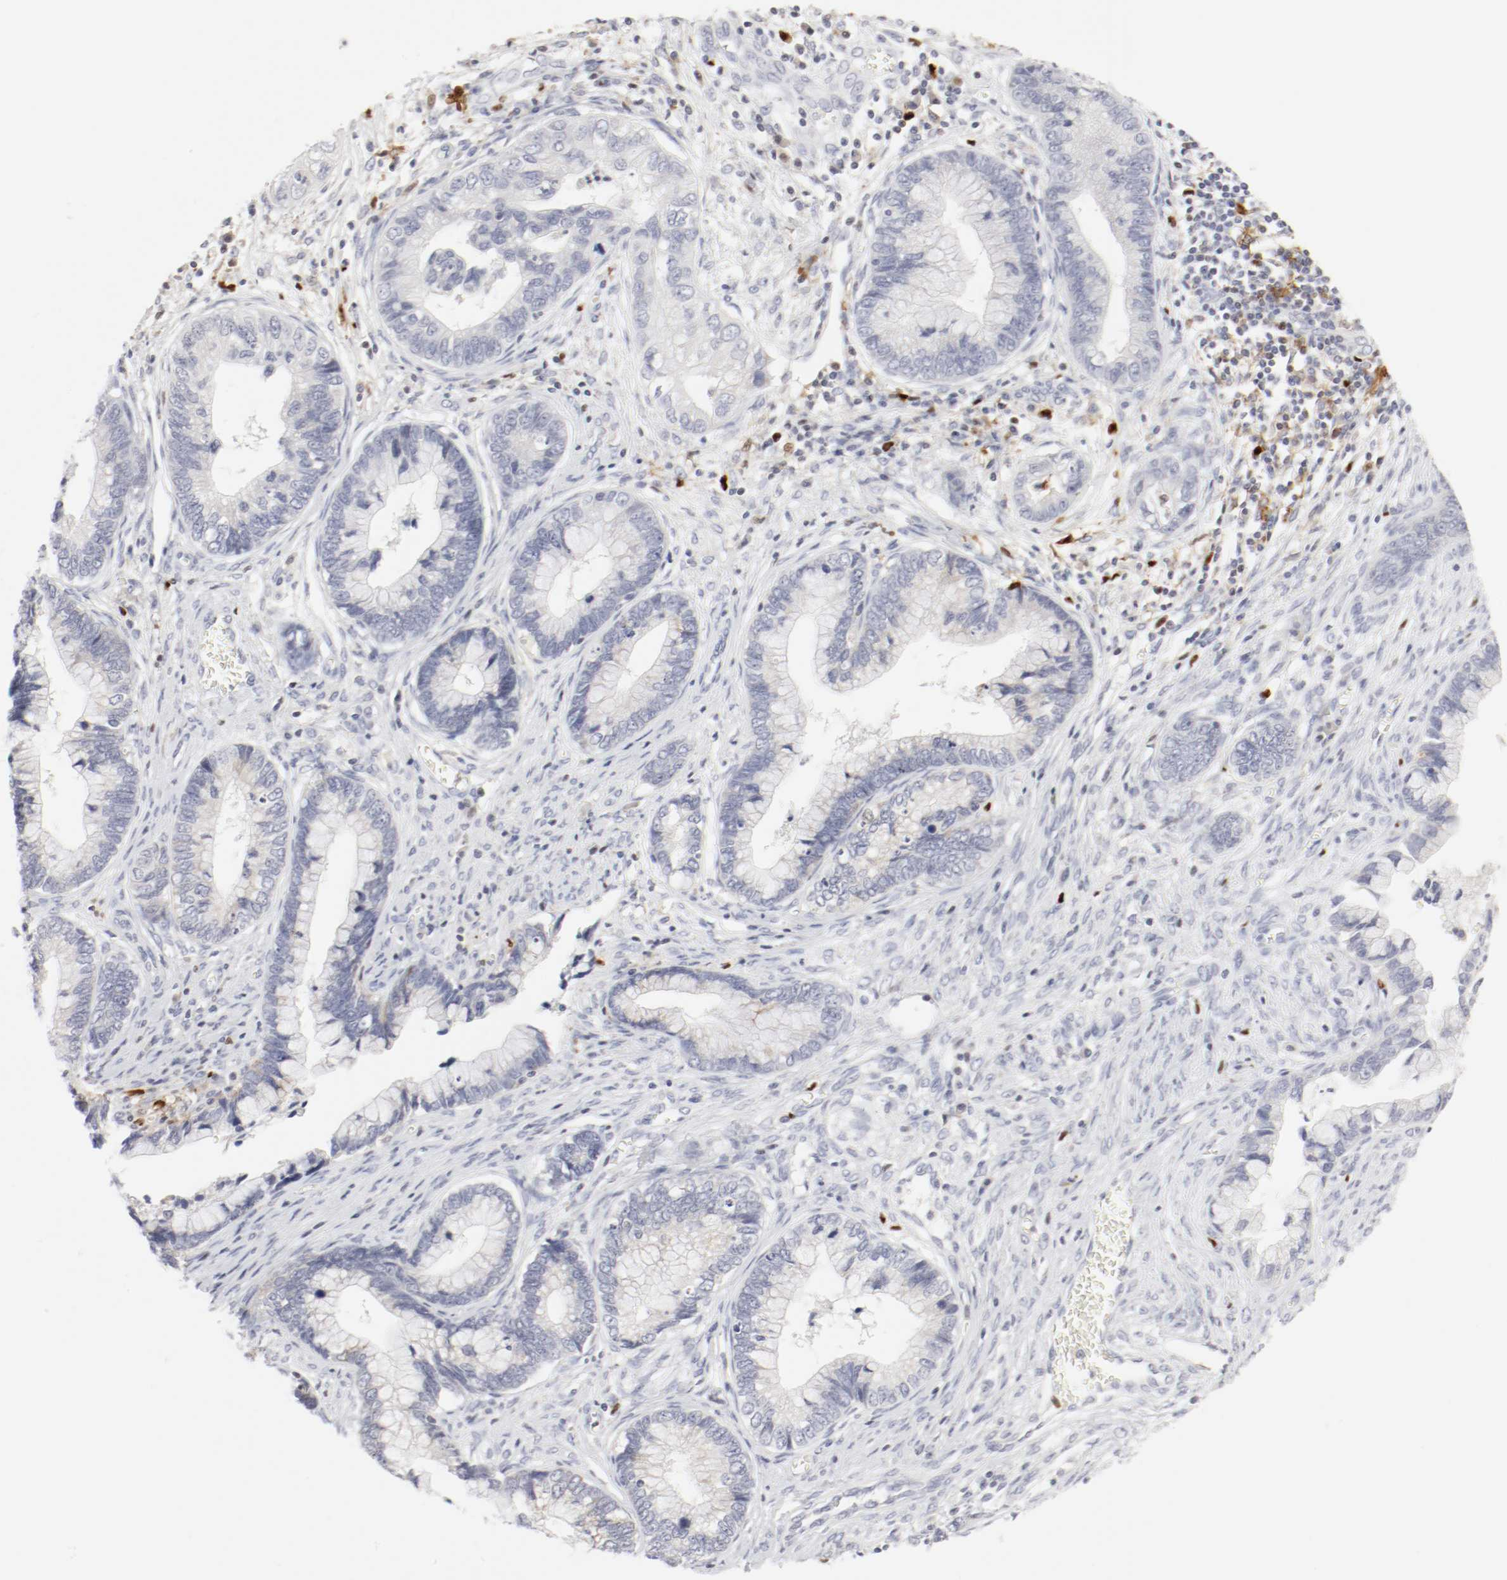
{"staining": {"intensity": "moderate", "quantity": "<25%", "location": "cytoplasmic/membranous"}, "tissue": "cervical cancer", "cell_type": "Tumor cells", "image_type": "cancer", "snomed": [{"axis": "morphology", "description": "Adenocarcinoma, NOS"}, {"axis": "topography", "description": "Cervix"}], "caption": "Human cervical cancer (adenocarcinoma) stained with a protein marker demonstrates moderate staining in tumor cells.", "gene": "ITGAX", "patient": {"sex": "female", "age": 44}}